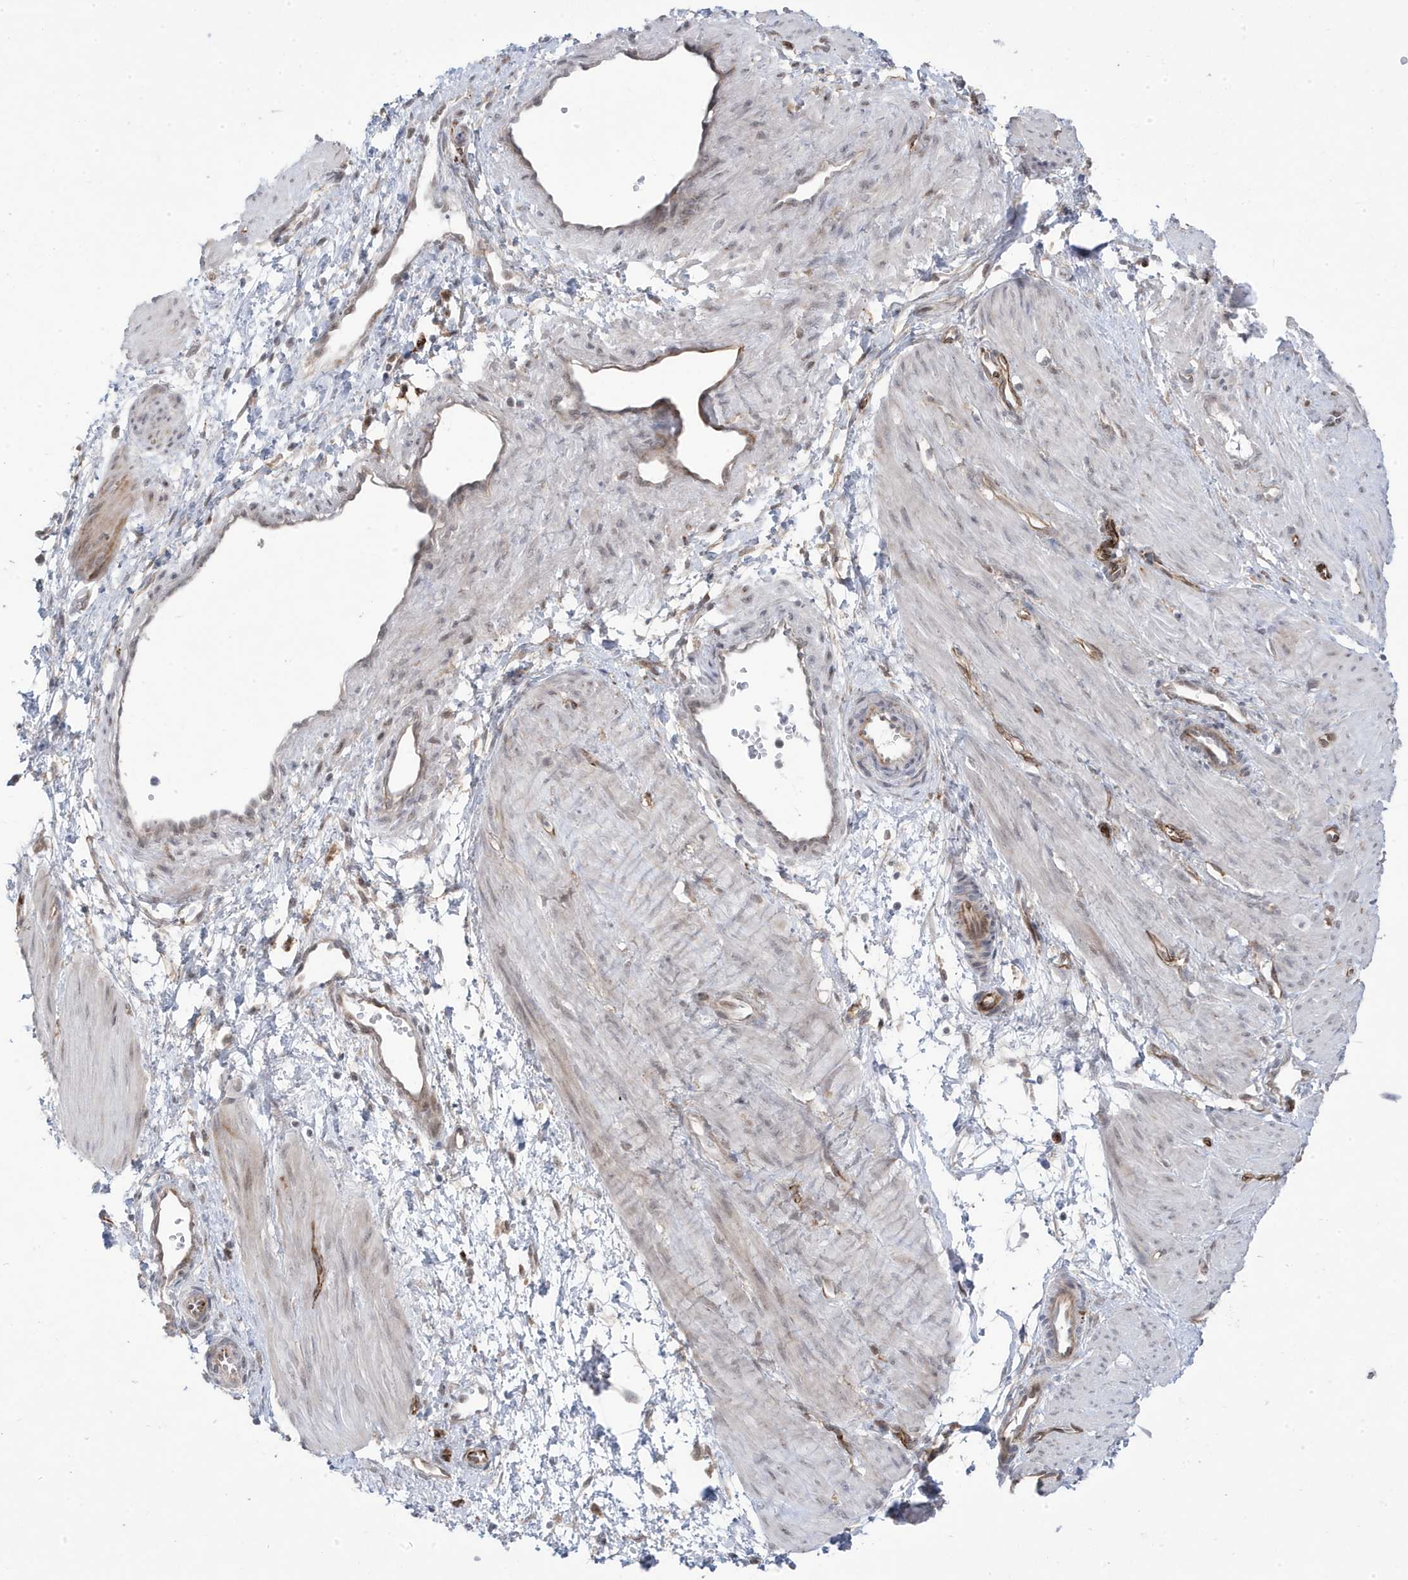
{"staining": {"intensity": "weak", "quantity": "<25%", "location": "cytoplasmic/membranous,nuclear"}, "tissue": "smooth muscle", "cell_type": "Smooth muscle cells", "image_type": "normal", "snomed": [{"axis": "morphology", "description": "Normal tissue, NOS"}, {"axis": "topography", "description": "Endometrium"}], "caption": "Immunohistochemistry micrograph of normal smooth muscle: smooth muscle stained with DAB (3,3'-diaminobenzidine) shows no significant protein positivity in smooth muscle cells. (DAB (3,3'-diaminobenzidine) immunohistochemistry (IHC), high magnification).", "gene": "ADAMTSL3", "patient": {"sex": "female", "age": 33}}